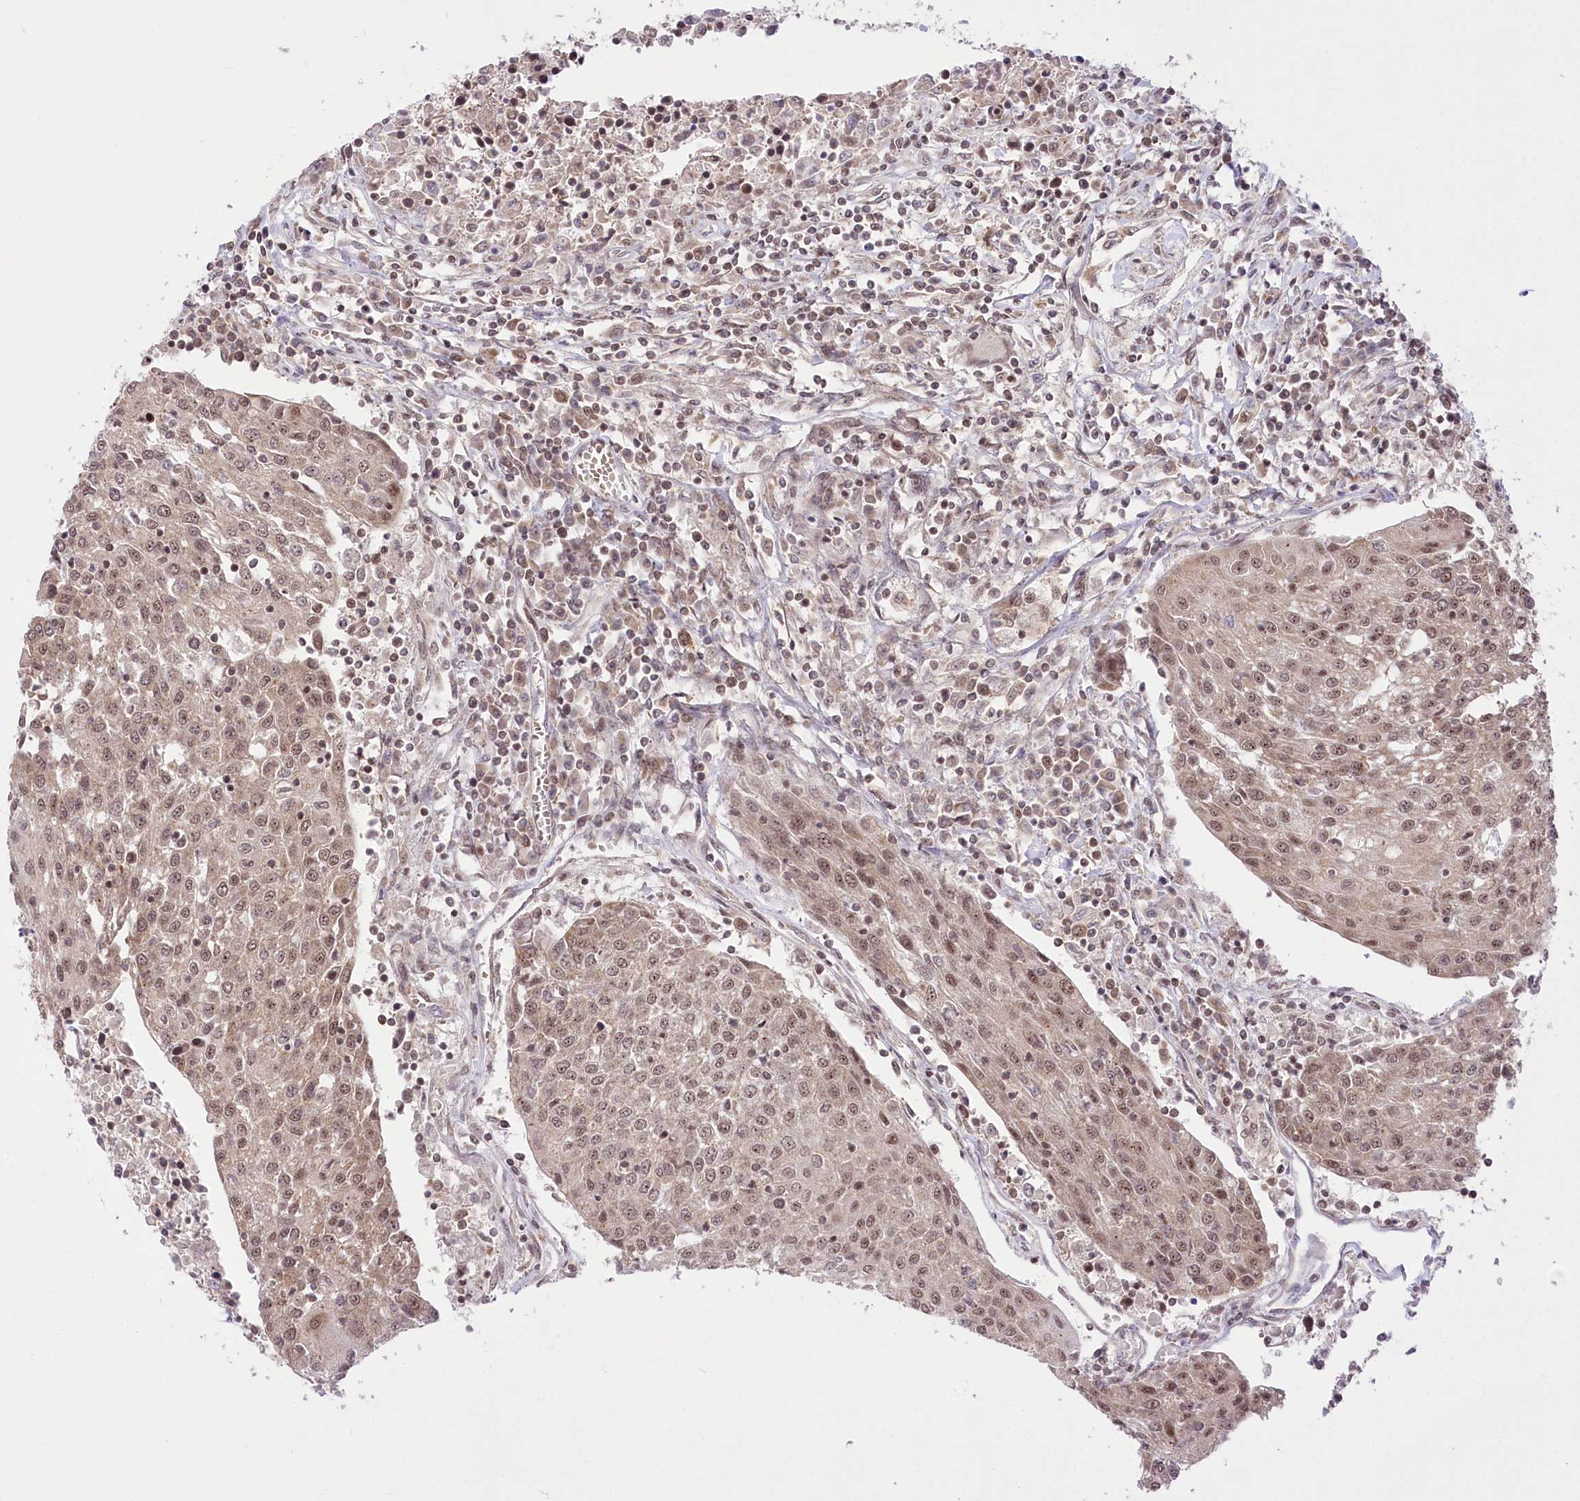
{"staining": {"intensity": "moderate", "quantity": ">75%", "location": "nuclear"}, "tissue": "urothelial cancer", "cell_type": "Tumor cells", "image_type": "cancer", "snomed": [{"axis": "morphology", "description": "Urothelial carcinoma, High grade"}, {"axis": "topography", "description": "Urinary bladder"}], "caption": "Urothelial carcinoma (high-grade) stained for a protein shows moderate nuclear positivity in tumor cells.", "gene": "ZMAT2", "patient": {"sex": "female", "age": 85}}